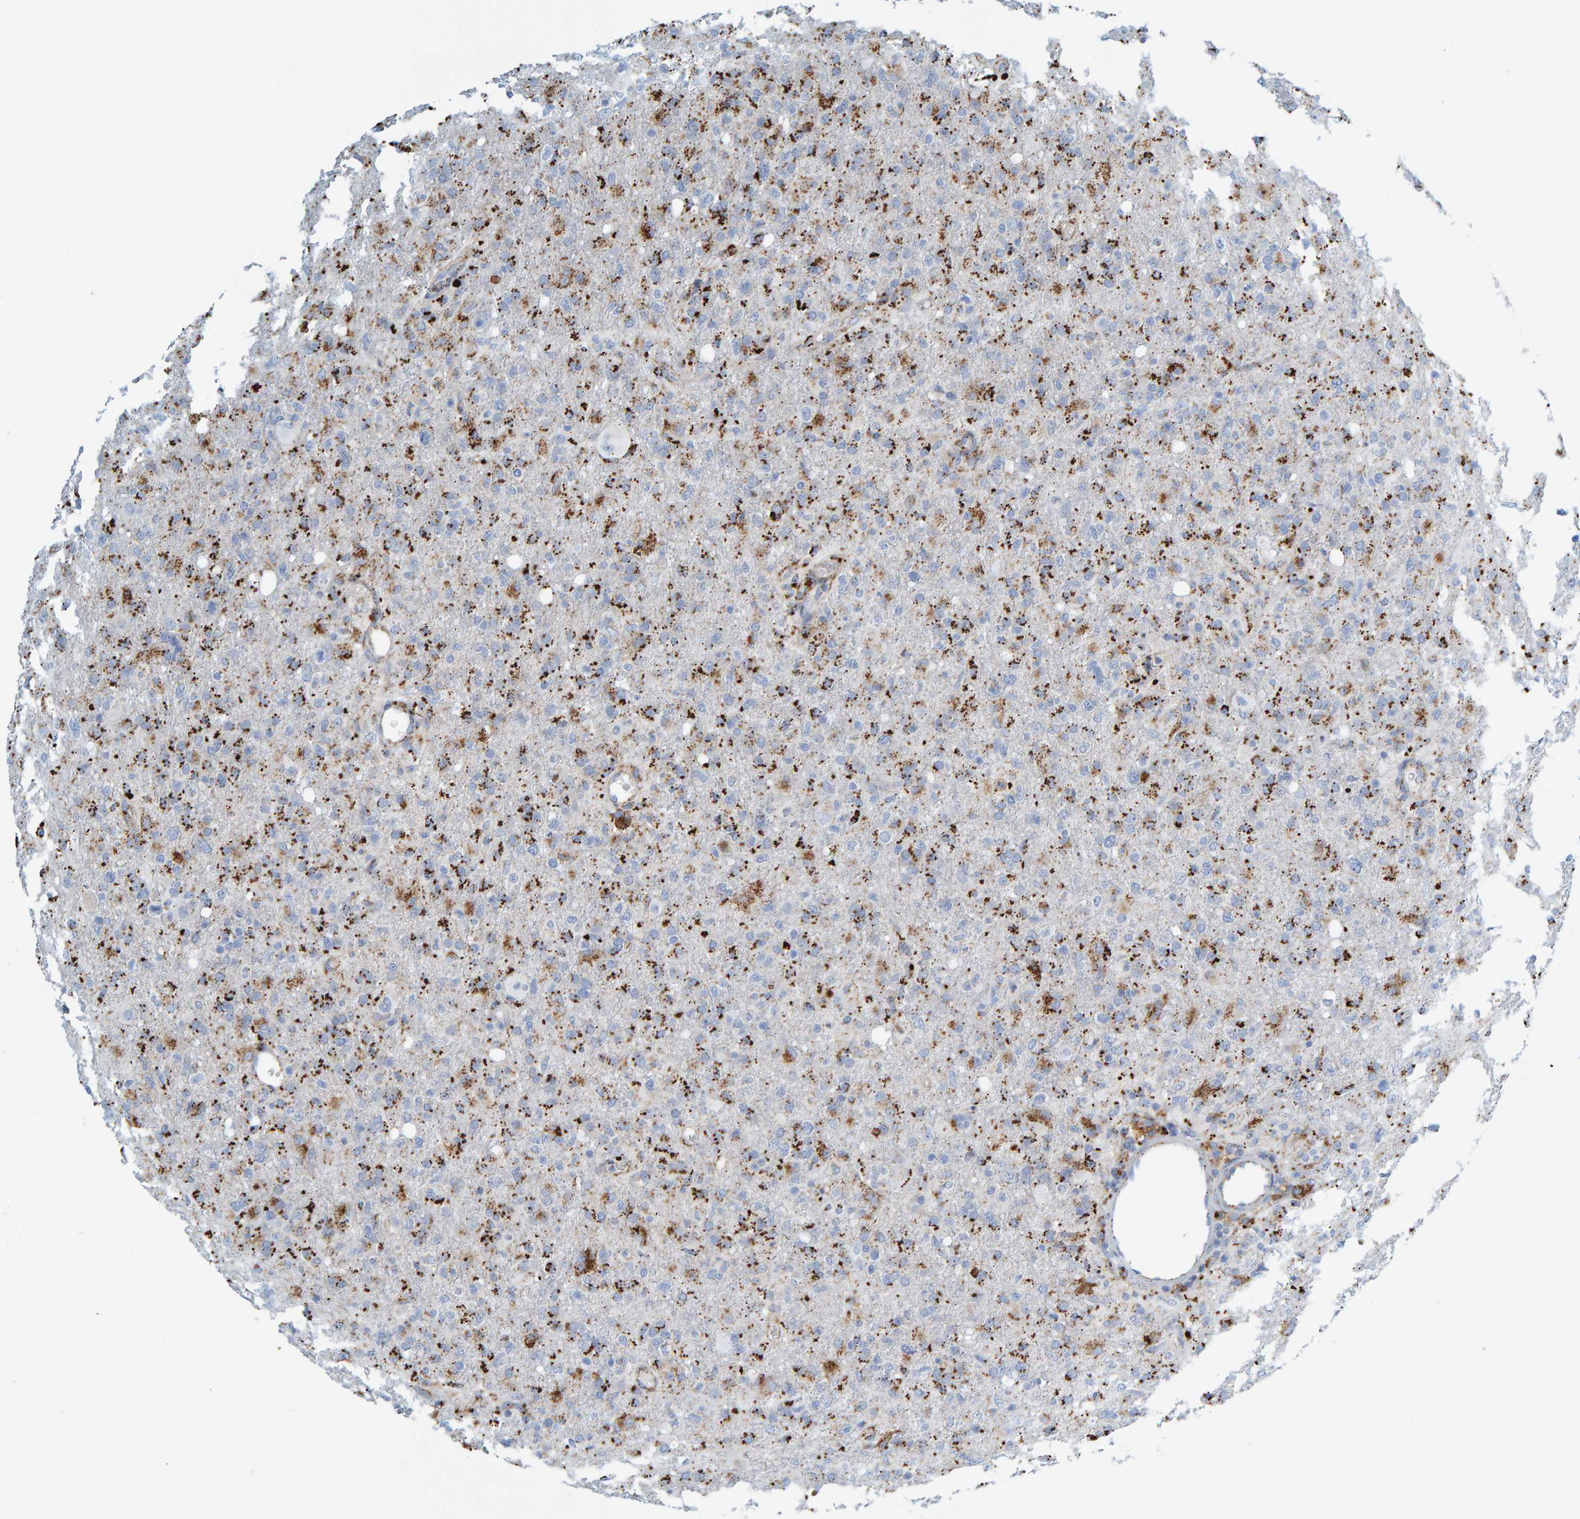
{"staining": {"intensity": "moderate", "quantity": "25%-75%", "location": "cytoplasmic/membranous"}, "tissue": "glioma", "cell_type": "Tumor cells", "image_type": "cancer", "snomed": [{"axis": "morphology", "description": "Glioma, malignant, High grade"}, {"axis": "topography", "description": "Brain"}], "caption": "Immunohistochemistry micrograph of human malignant high-grade glioma stained for a protein (brown), which exhibits medium levels of moderate cytoplasmic/membranous staining in approximately 25%-75% of tumor cells.", "gene": "BIN3", "patient": {"sex": "female", "age": 57}}